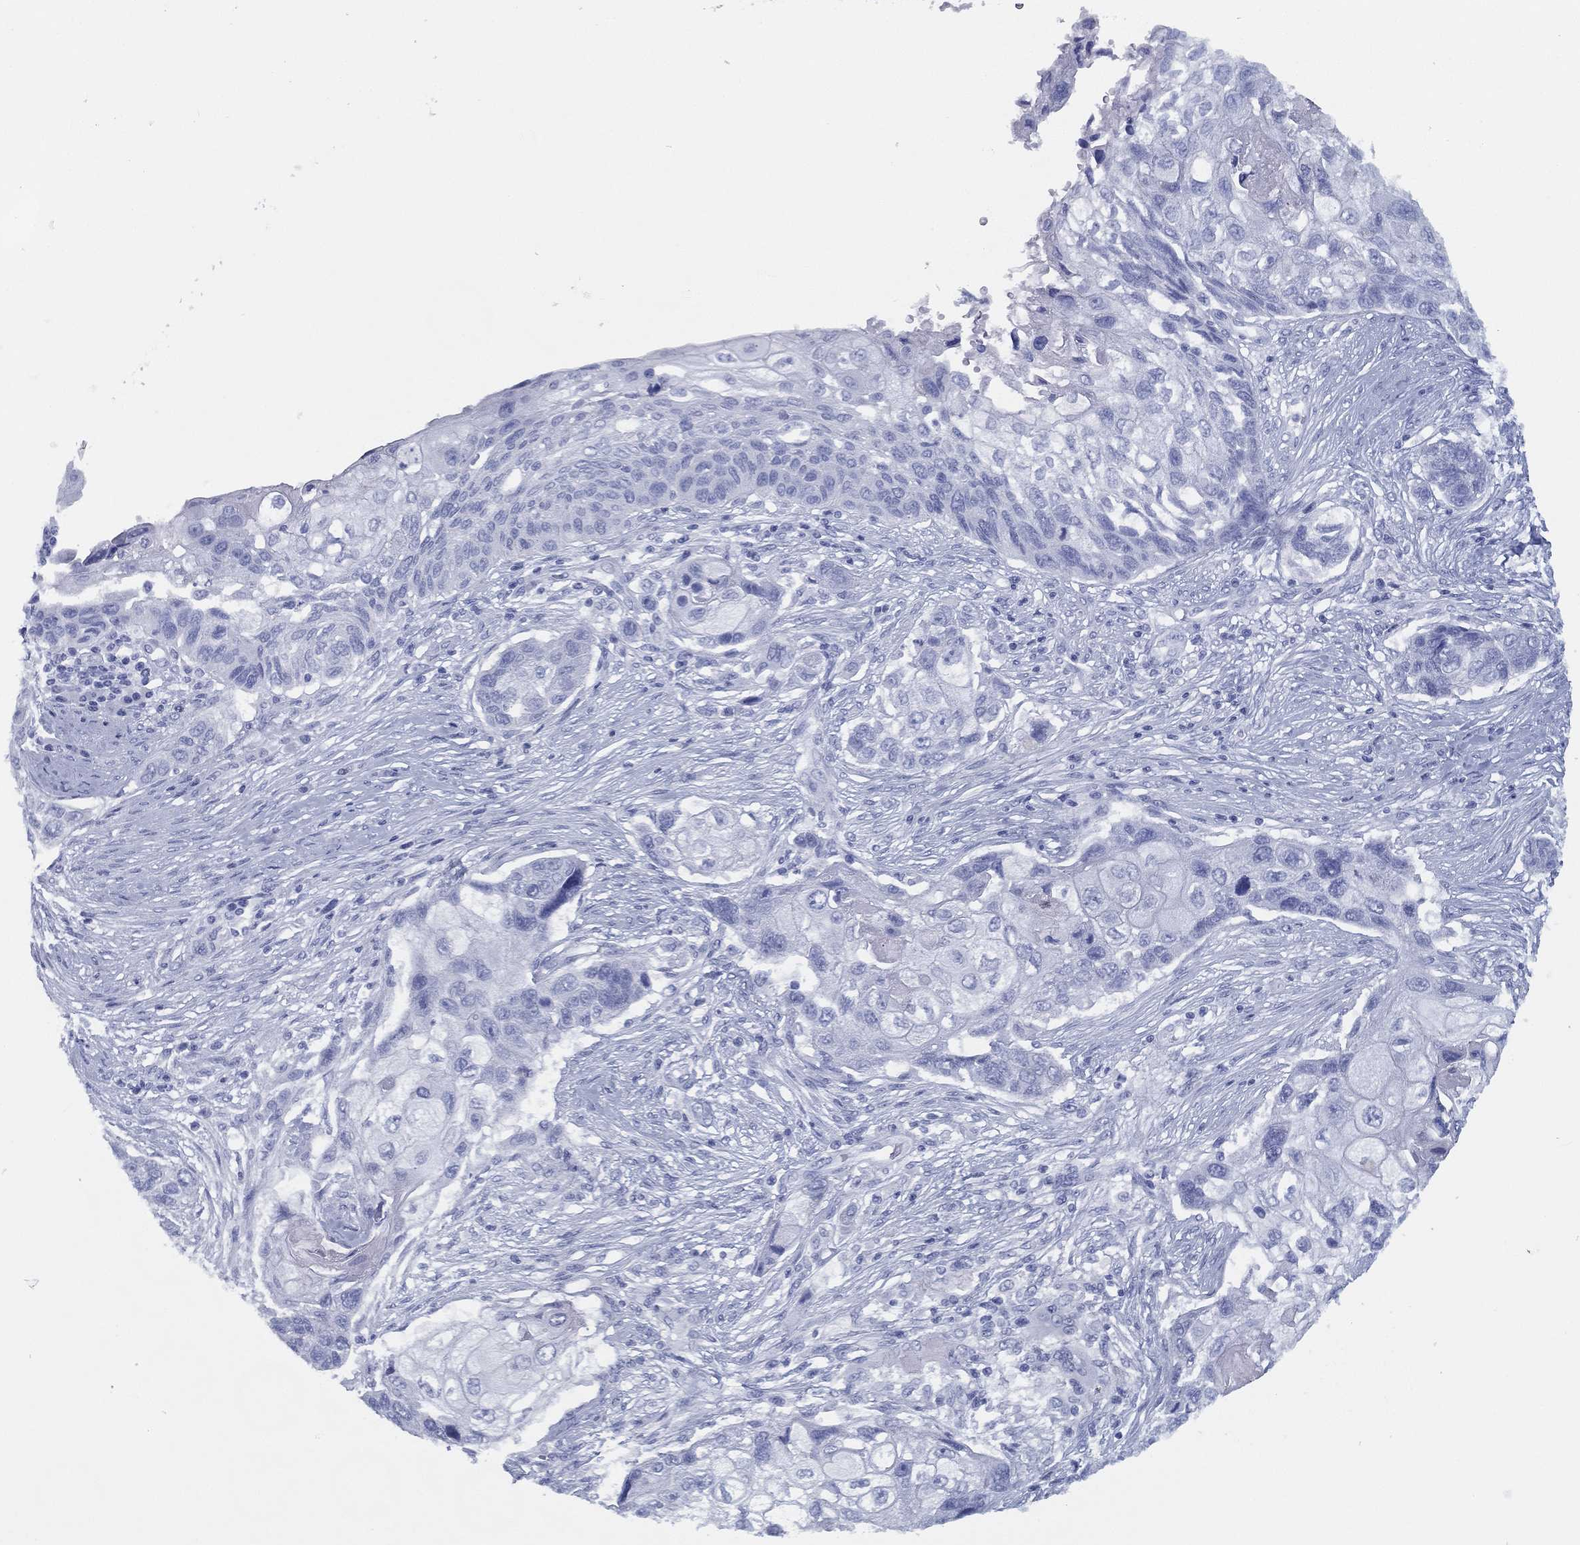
{"staining": {"intensity": "negative", "quantity": "none", "location": "none"}, "tissue": "lung cancer", "cell_type": "Tumor cells", "image_type": "cancer", "snomed": [{"axis": "morphology", "description": "Normal tissue, NOS"}, {"axis": "morphology", "description": "Squamous cell carcinoma, NOS"}, {"axis": "topography", "description": "Bronchus"}, {"axis": "topography", "description": "Lung"}], "caption": "This is a photomicrograph of immunohistochemistry staining of squamous cell carcinoma (lung), which shows no staining in tumor cells.", "gene": "TMEM252", "patient": {"sex": "male", "age": 69}}